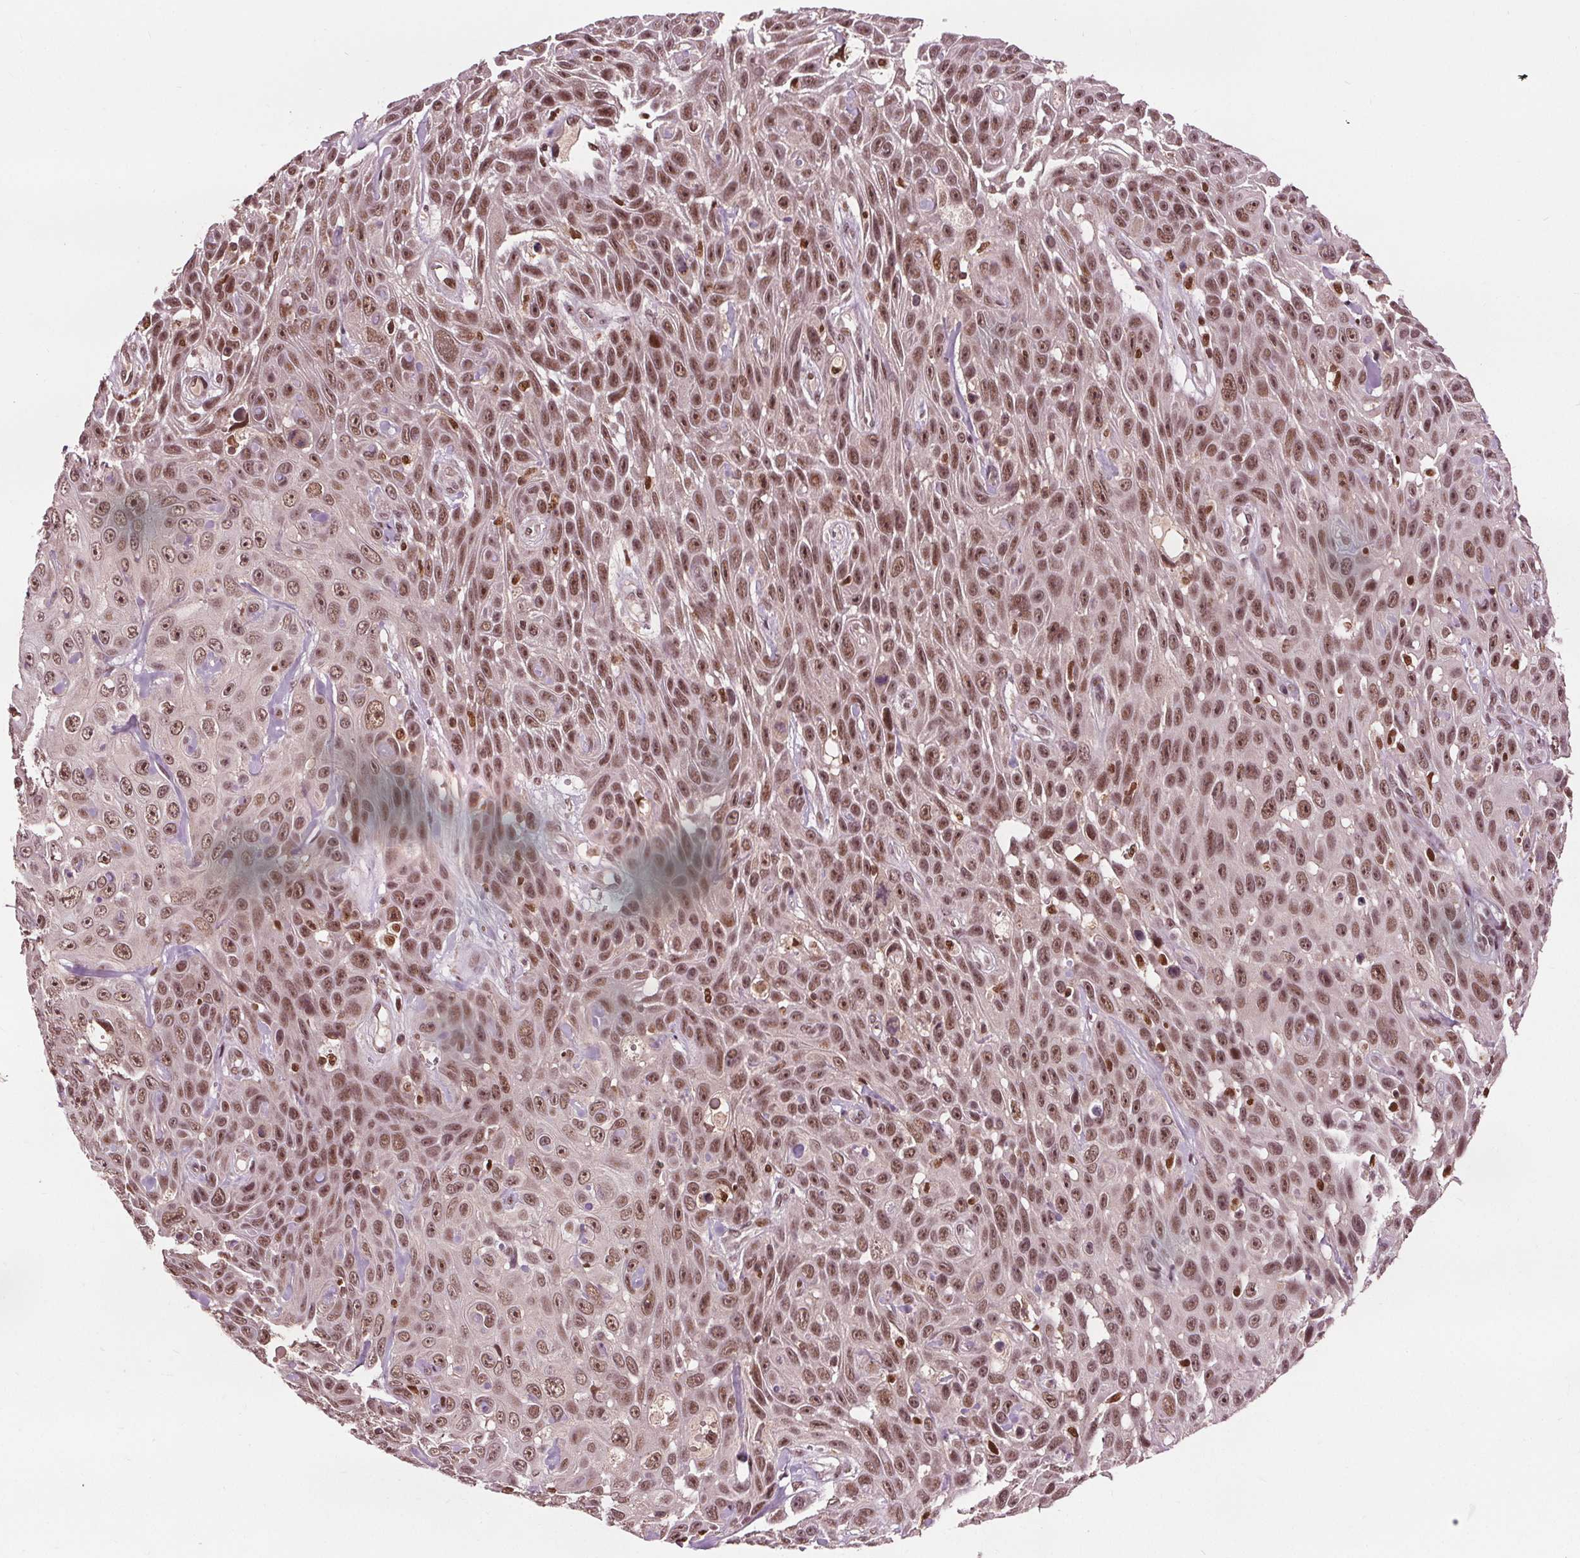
{"staining": {"intensity": "moderate", "quantity": ">75%", "location": "nuclear"}, "tissue": "skin cancer", "cell_type": "Tumor cells", "image_type": "cancer", "snomed": [{"axis": "morphology", "description": "Squamous cell carcinoma, NOS"}, {"axis": "topography", "description": "Skin"}], "caption": "An image of human skin cancer (squamous cell carcinoma) stained for a protein reveals moderate nuclear brown staining in tumor cells.", "gene": "DDX11", "patient": {"sex": "male", "age": 82}}